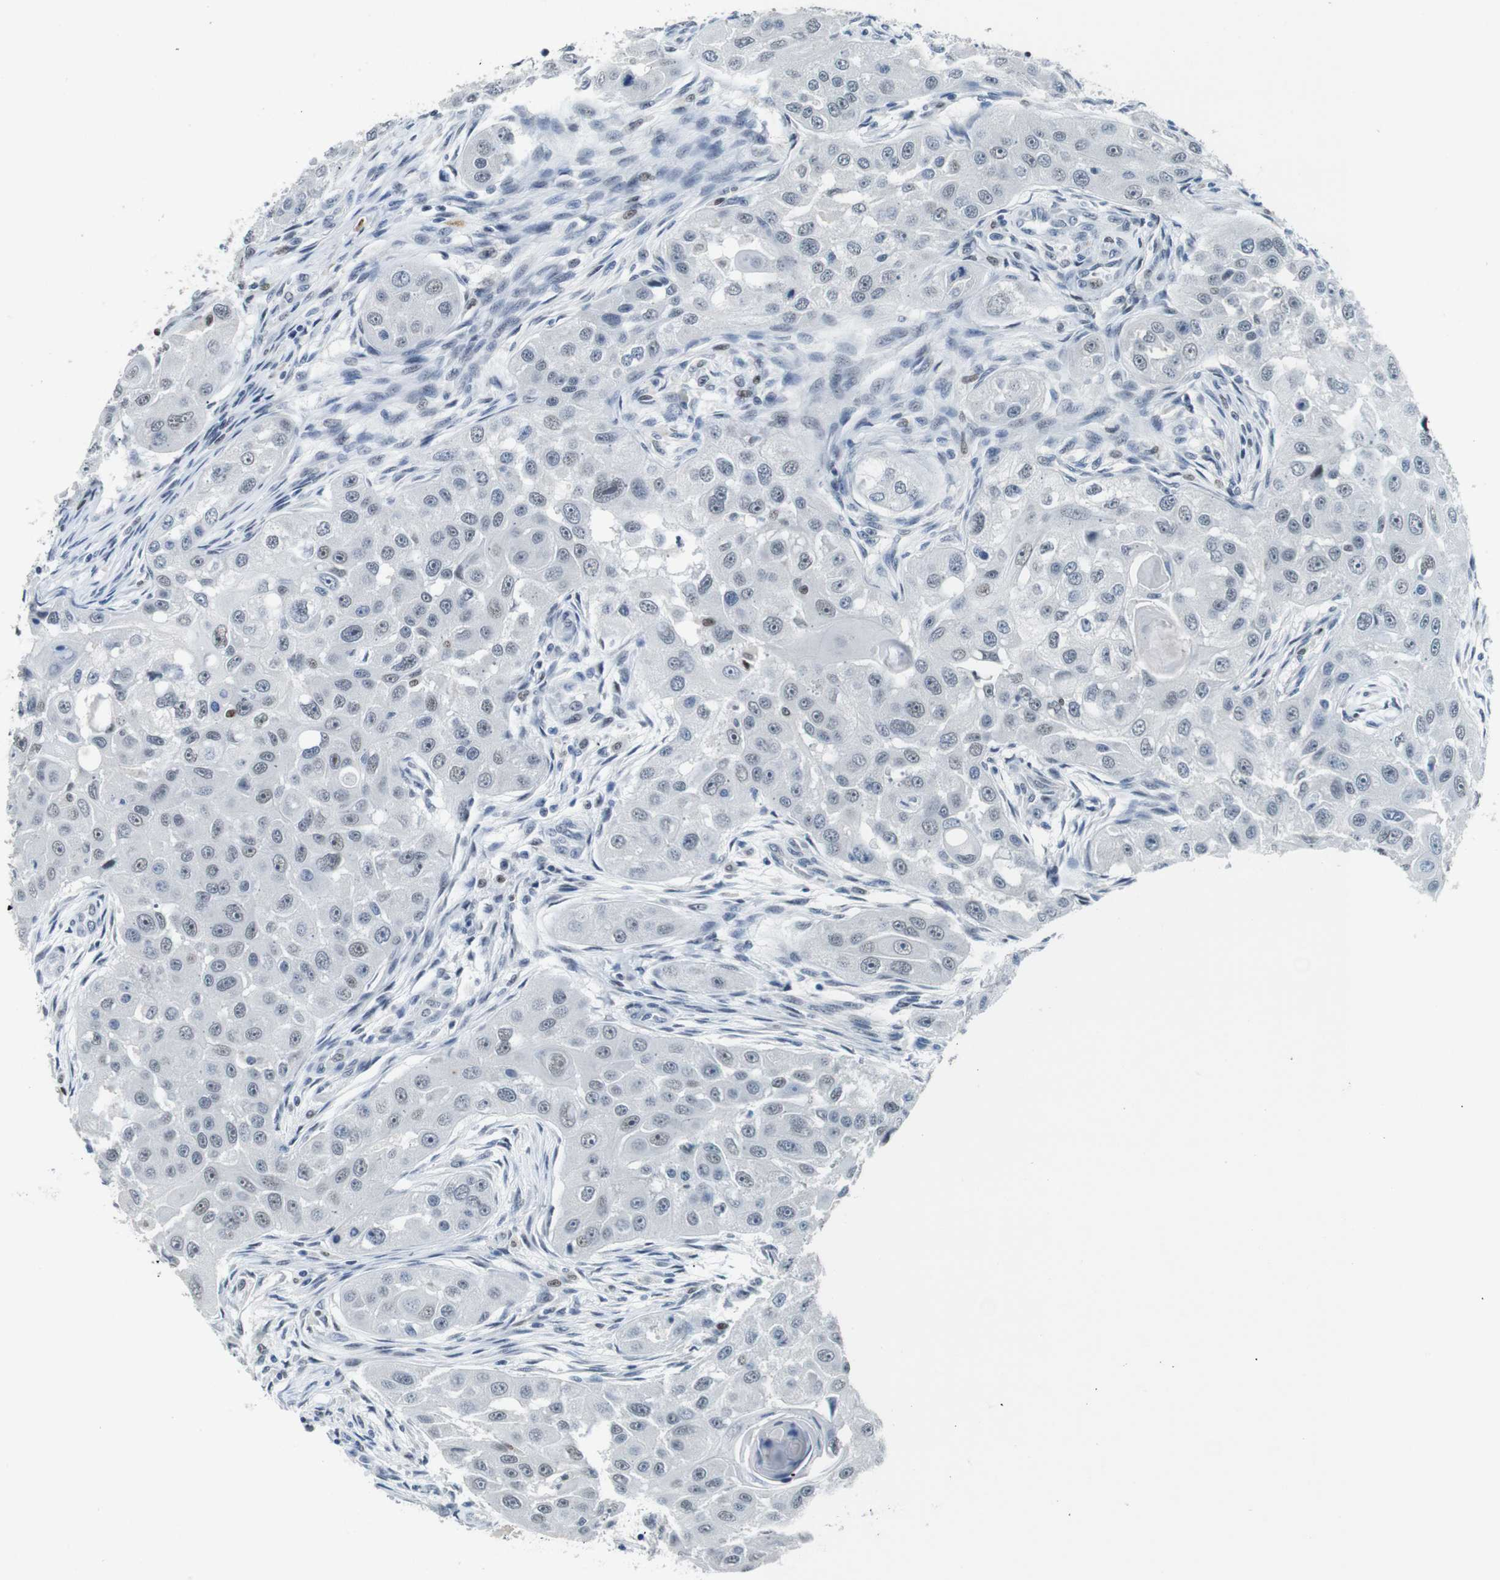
{"staining": {"intensity": "negative", "quantity": "none", "location": "none"}, "tissue": "head and neck cancer", "cell_type": "Tumor cells", "image_type": "cancer", "snomed": [{"axis": "morphology", "description": "Normal tissue, NOS"}, {"axis": "morphology", "description": "Squamous cell carcinoma, NOS"}, {"axis": "topography", "description": "Skeletal muscle"}, {"axis": "topography", "description": "Head-Neck"}], "caption": "An immunohistochemistry (IHC) photomicrograph of squamous cell carcinoma (head and neck) is shown. There is no staining in tumor cells of squamous cell carcinoma (head and neck).", "gene": "IRF8", "patient": {"sex": "male", "age": 51}}